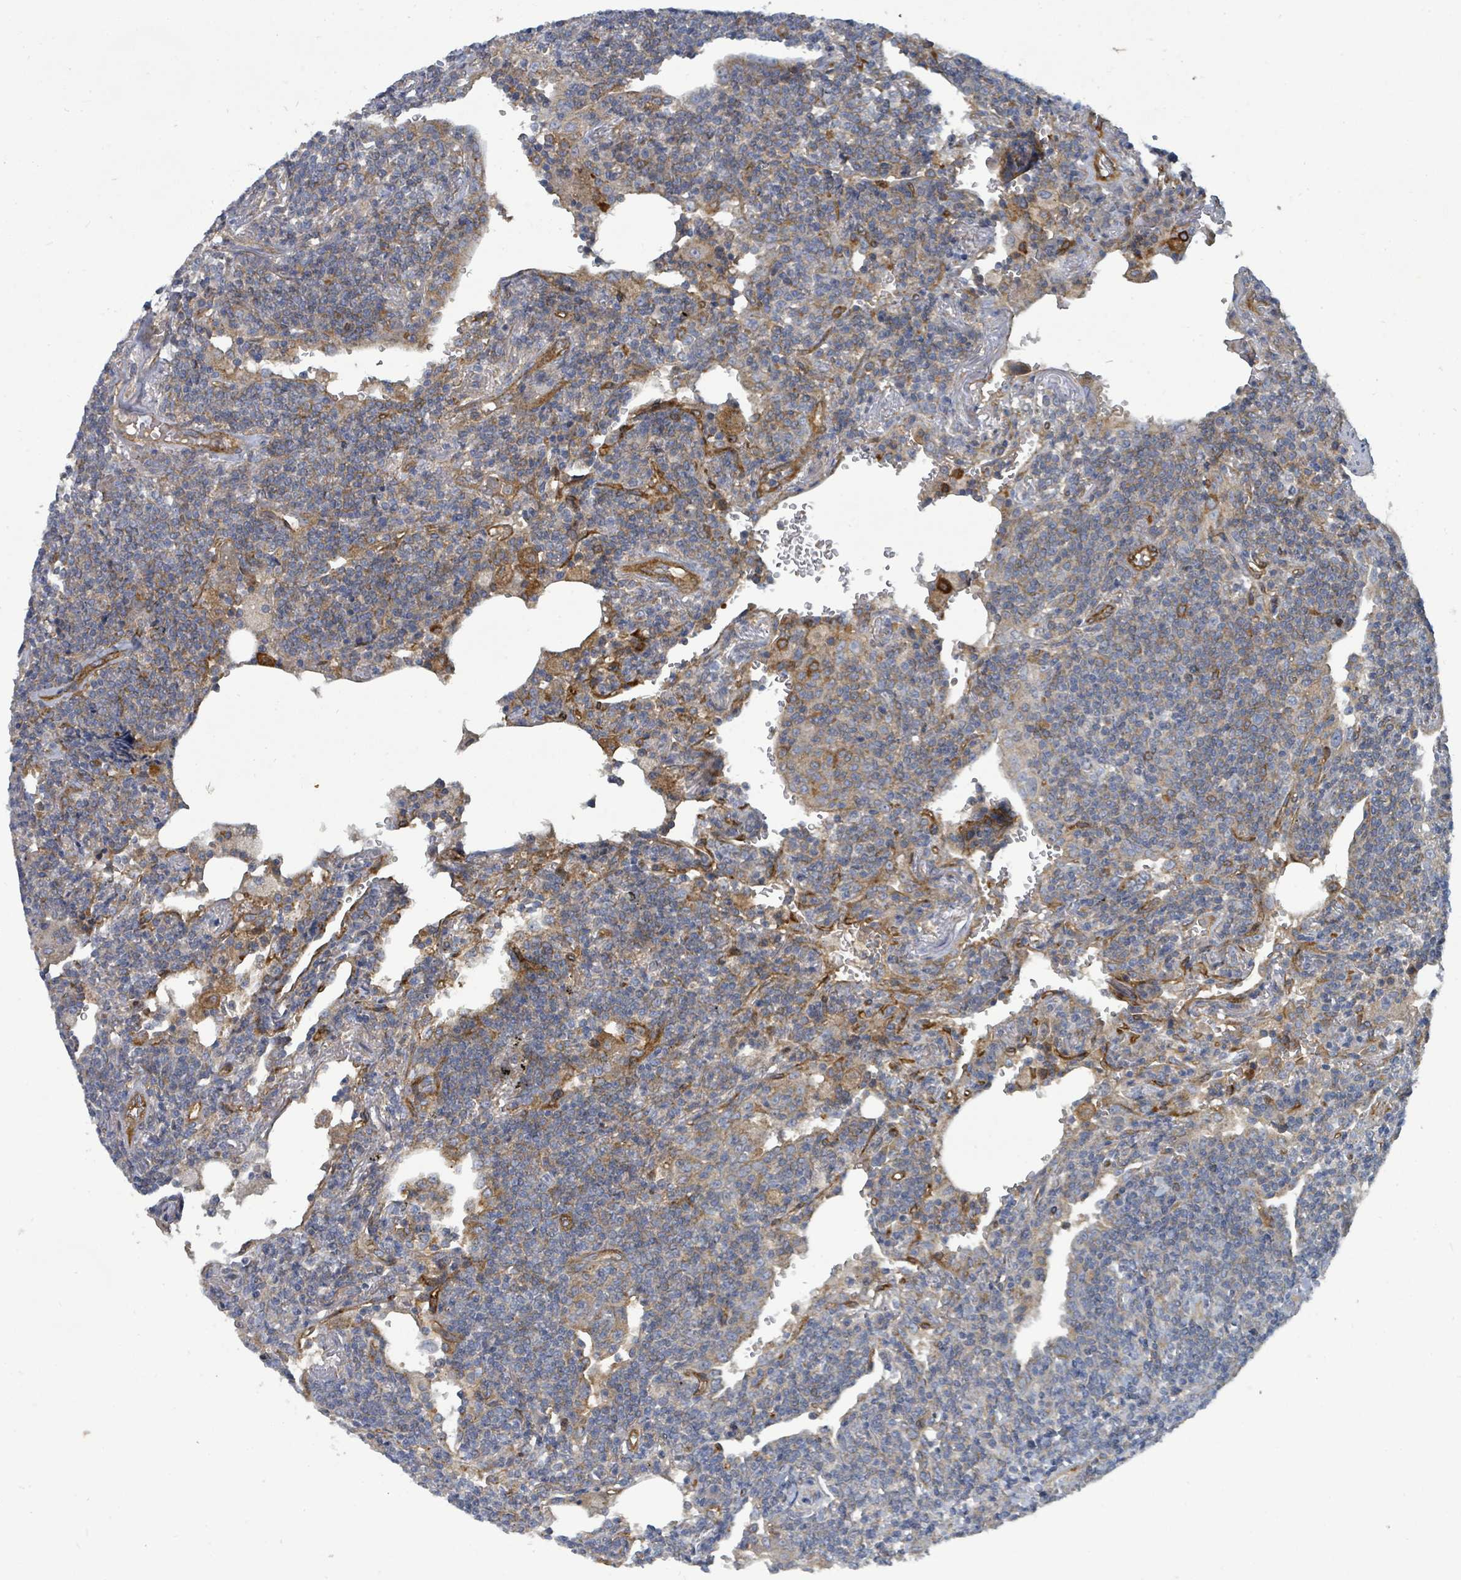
{"staining": {"intensity": "weak", "quantity": "25%-75%", "location": "cytoplasmic/membranous"}, "tissue": "lymphoma", "cell_type": "Tumor cells", "image_type": "cancer", "snomed": [{"axis": "morphology", "description": "Malignant lymphoma, non-Hodgkin's type, Low grade"}, {"axis": "topography", "description": "Lung"}], "caption": "The image shows staining of lymphoma, revealing weak cytoplasmic/membranous protein staining (brown color) within tumor cells.", "gene": "IFIT1", "patient": {"sex": "female", "age": 71}}